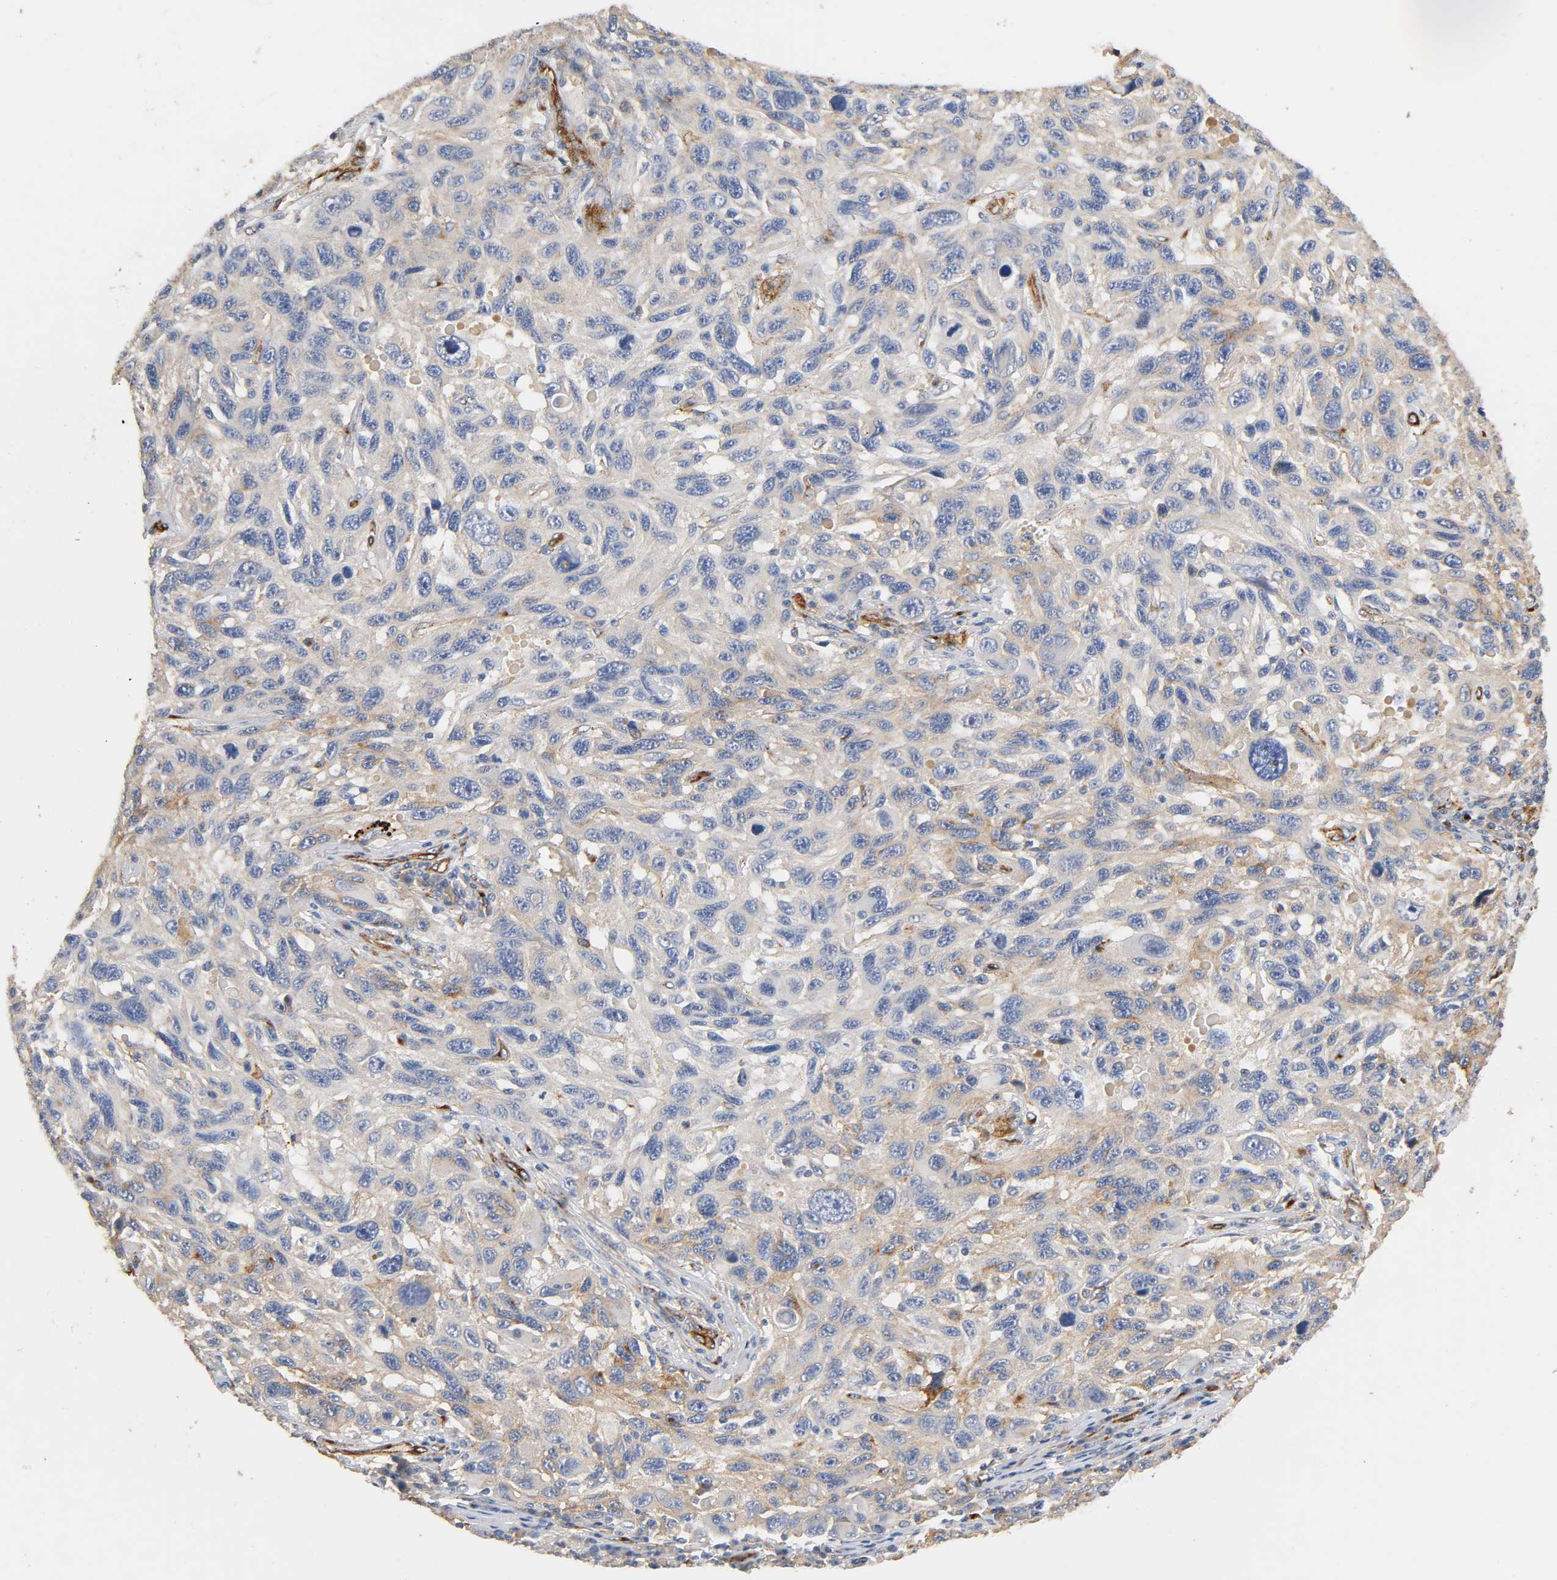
{"staining": {"intensity": "weak", "quantity": "<25%", "location": "cytoplasmic/membranous"}, "tissue": "melanoma", "cell_type": "Tumor cells", "image_type": "cancer", "snomed": [{"axis": "morphology", "description": "Malignant melanoma, NOS"}, {"axis": "topography", "description": "Skin"}], "caption": "IHC micrograph of malignant melanoma stained for a protein (brown), which displays no expression in tumor cells.", "gene": "IFITM3", "patient": {"sex": "male", "age": 53}}